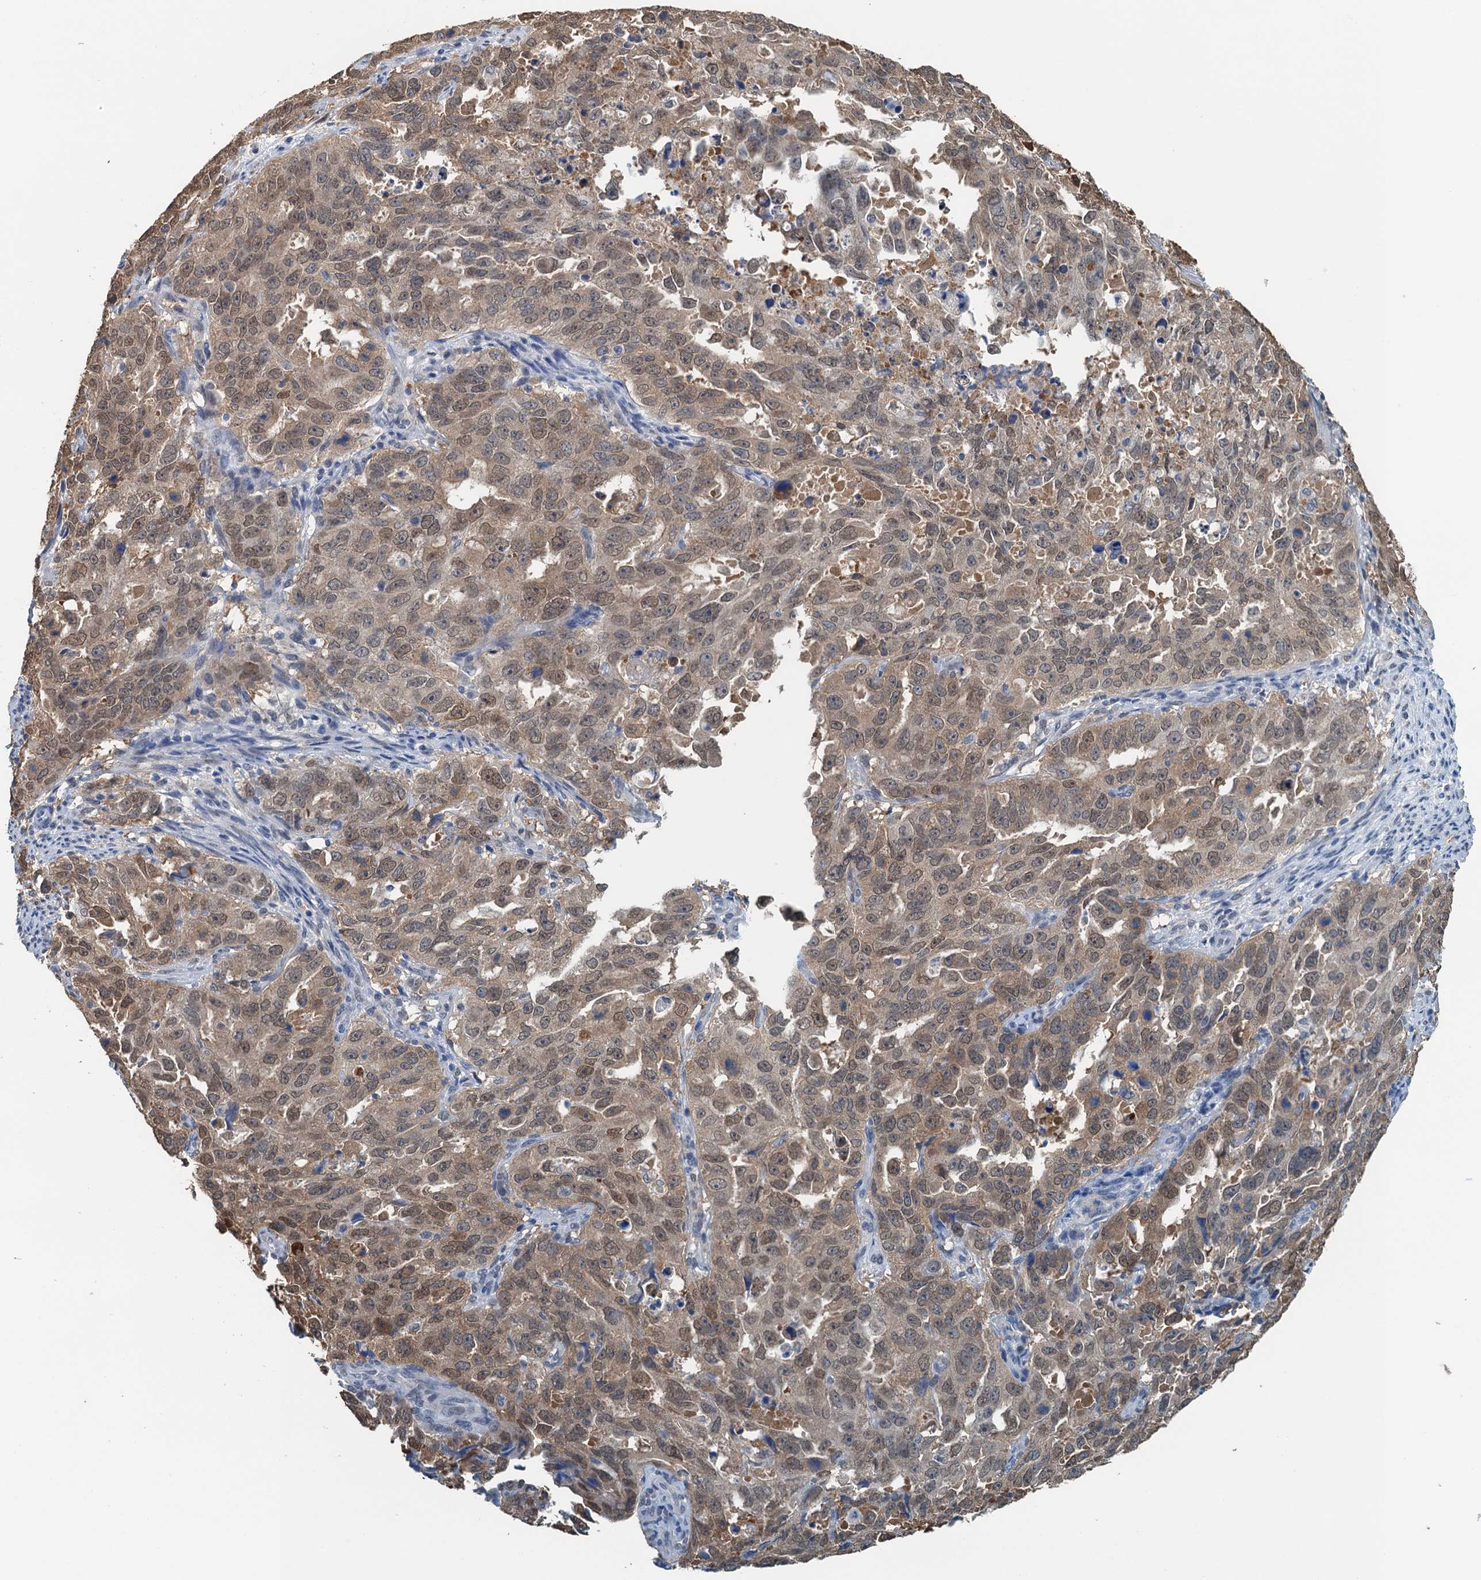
{"staining": {"intensity": "weak", "quantity": ">75%", "location": "cytoplasmic/membranous,nuclear"}, "tissue": "endometrial cancer", "cell_type": "Tumor cells", "image_type": "cancer", "snomed": [{"axis": "morphology", "description": "Adenocarcinoma, NOS"}, {"axis": "topography", "description": "Endometrium"}], "caption": "Adenocarcinoma (endometrial) was stained to show a protein in brown. There is low levels of weak cytoplasmic/membranous and nuclear expression in approximately >75% of tumor cells. Immunohistochemistry (ihc) stains the protein in brown and the nuclei are stained blue.", "gene": "AHCY", "patient": {"sex": "female", "age": 65}}